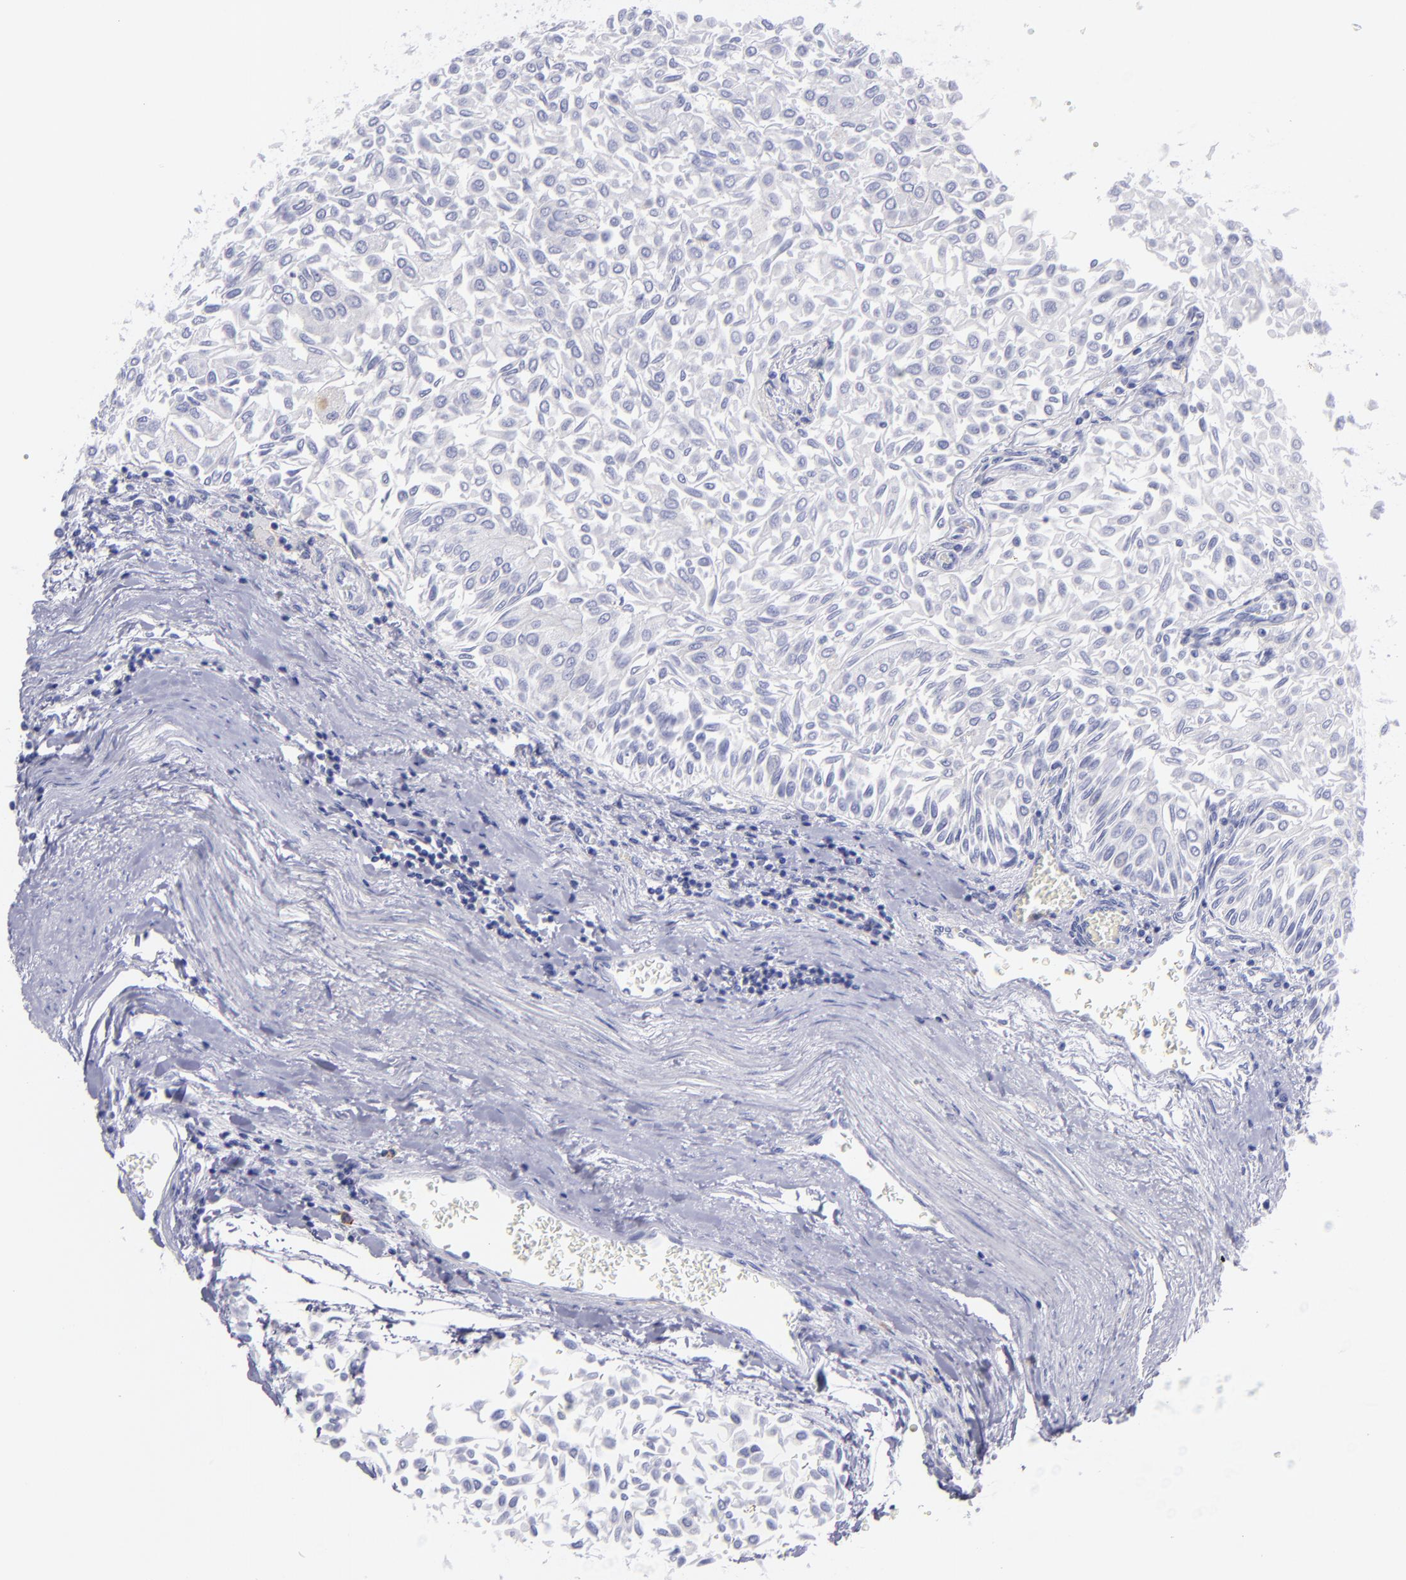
{"staining": {"intensity": "negative", "quantity": "none", "location": "none"}, "tissue": "urothelial cancer", "cell_type": "Tumor cells", "image_type": "cancer", "snomed": [{"axis": "morphology", "description": "Urothelial carcinoma, Low grade"}, {"axis": "topography", "description": "Urinary bladder"}], "caption": "Immunohistochemical staining of urothelial cancer displays no significant positivity in tumor cells. (IHC, brightfield microscopy, high magnification).", "gene": "CD82", "patient": {"sex": "male", "age": 64}}